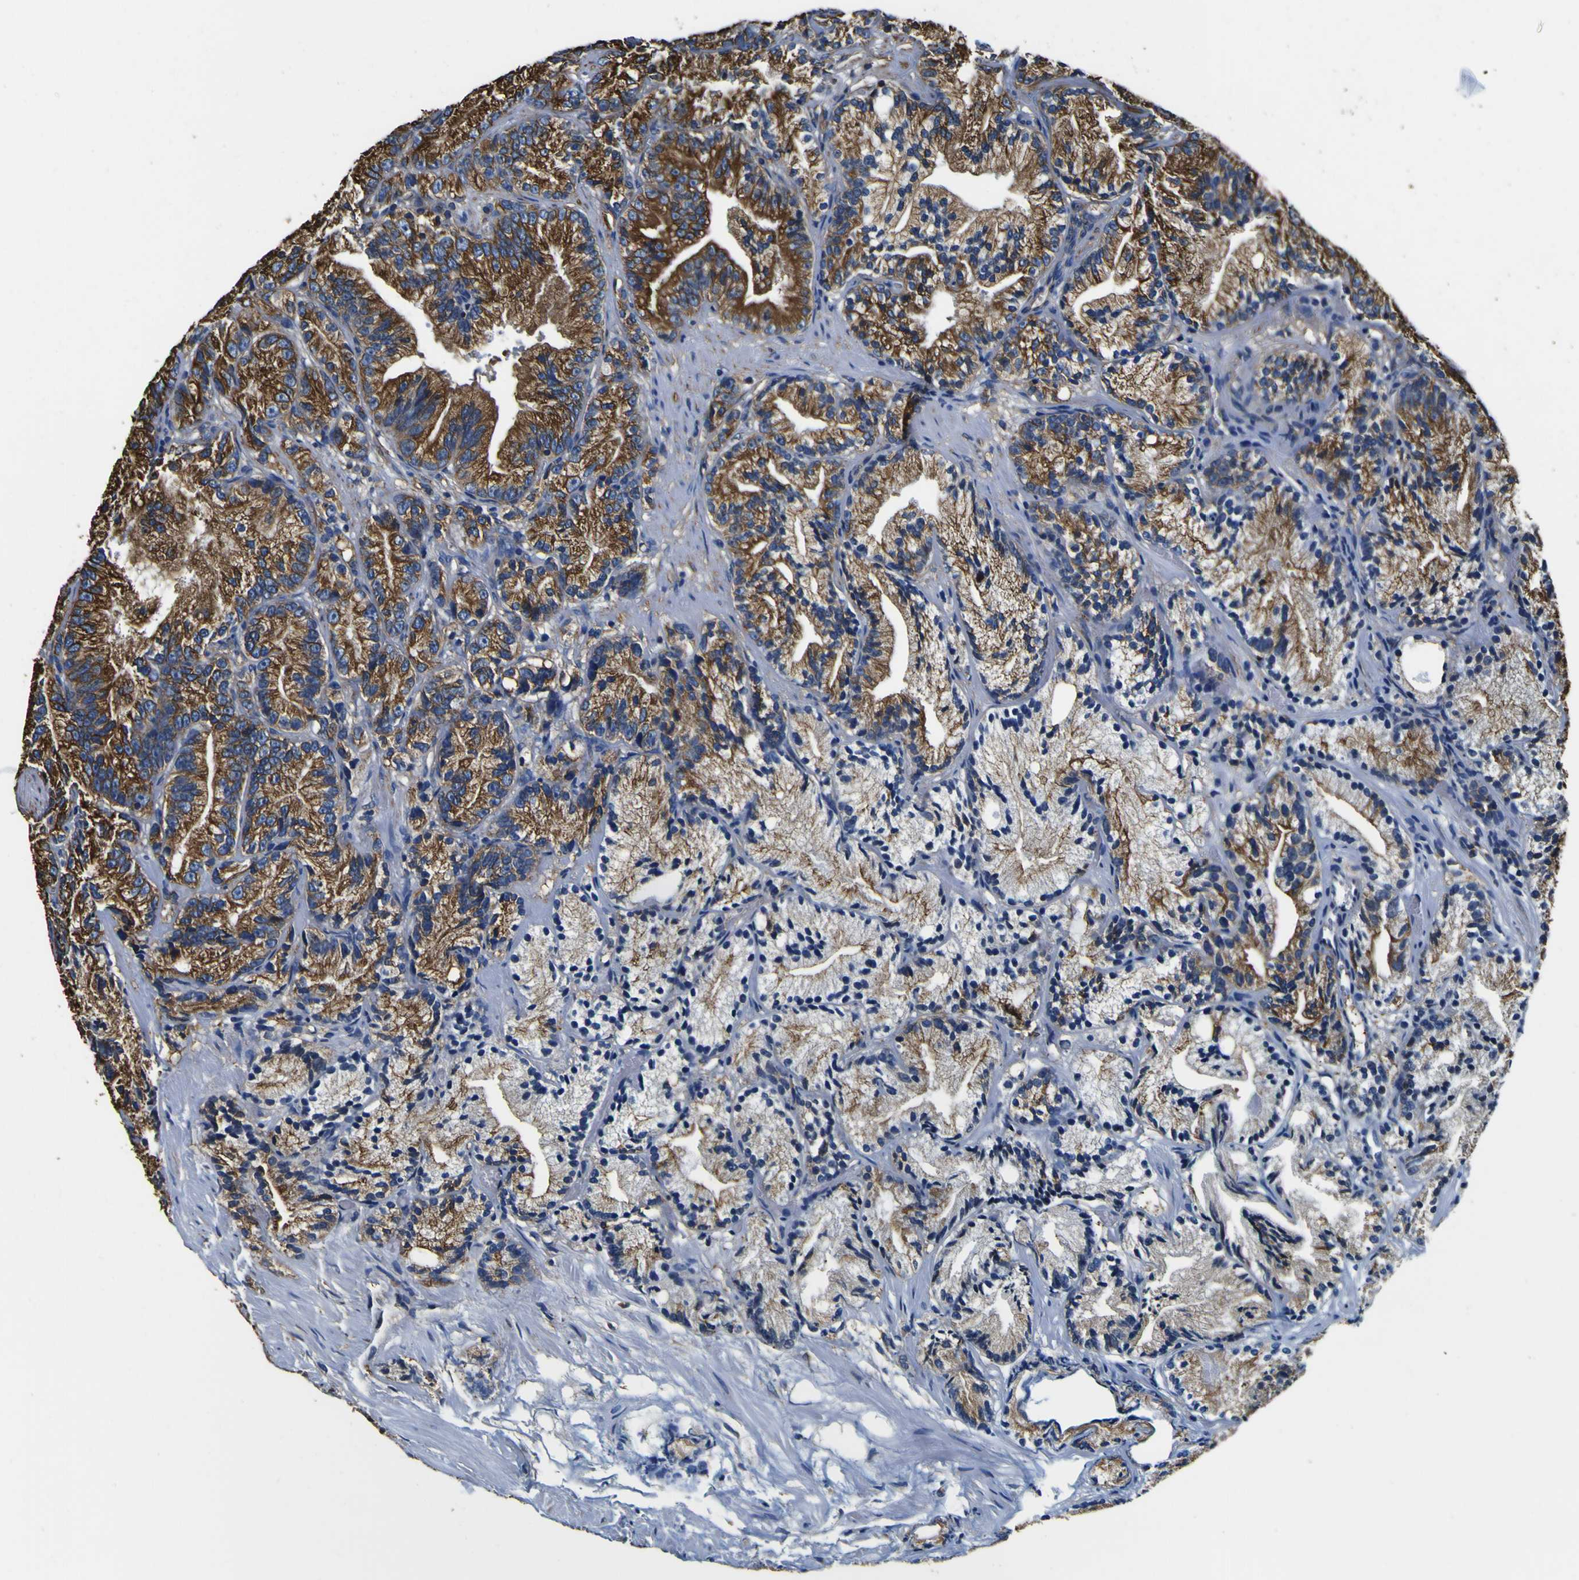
{"staining": {"intensity": "moderate", "quantity": ">75%", "location": "cytoplasmic/membranous"}, "tissue": "prostate cancer", "cell_type": "Tumor cells", "image_type": "cancer", "snomed": [{"axis": "morphology", "description": "Adenocarcinoma, Low grade"}, {"axis": "topography", "description": "Prostate"}], "caption": "Immunohistochemistry (IHC) histopathology image of neoplastic tissue: human low-grade adenocarcinoma (prostate) stained using immunohistochemistry (IHC) demonstrates medium levels of moderate protein expression localized specifically in the cytoplasmic/membranous of tumor cells, appearing as a cytoplasmic/membranous brown color.", "gene": "TUBA1B", "patient": {"sex": "male", "age": 89}}